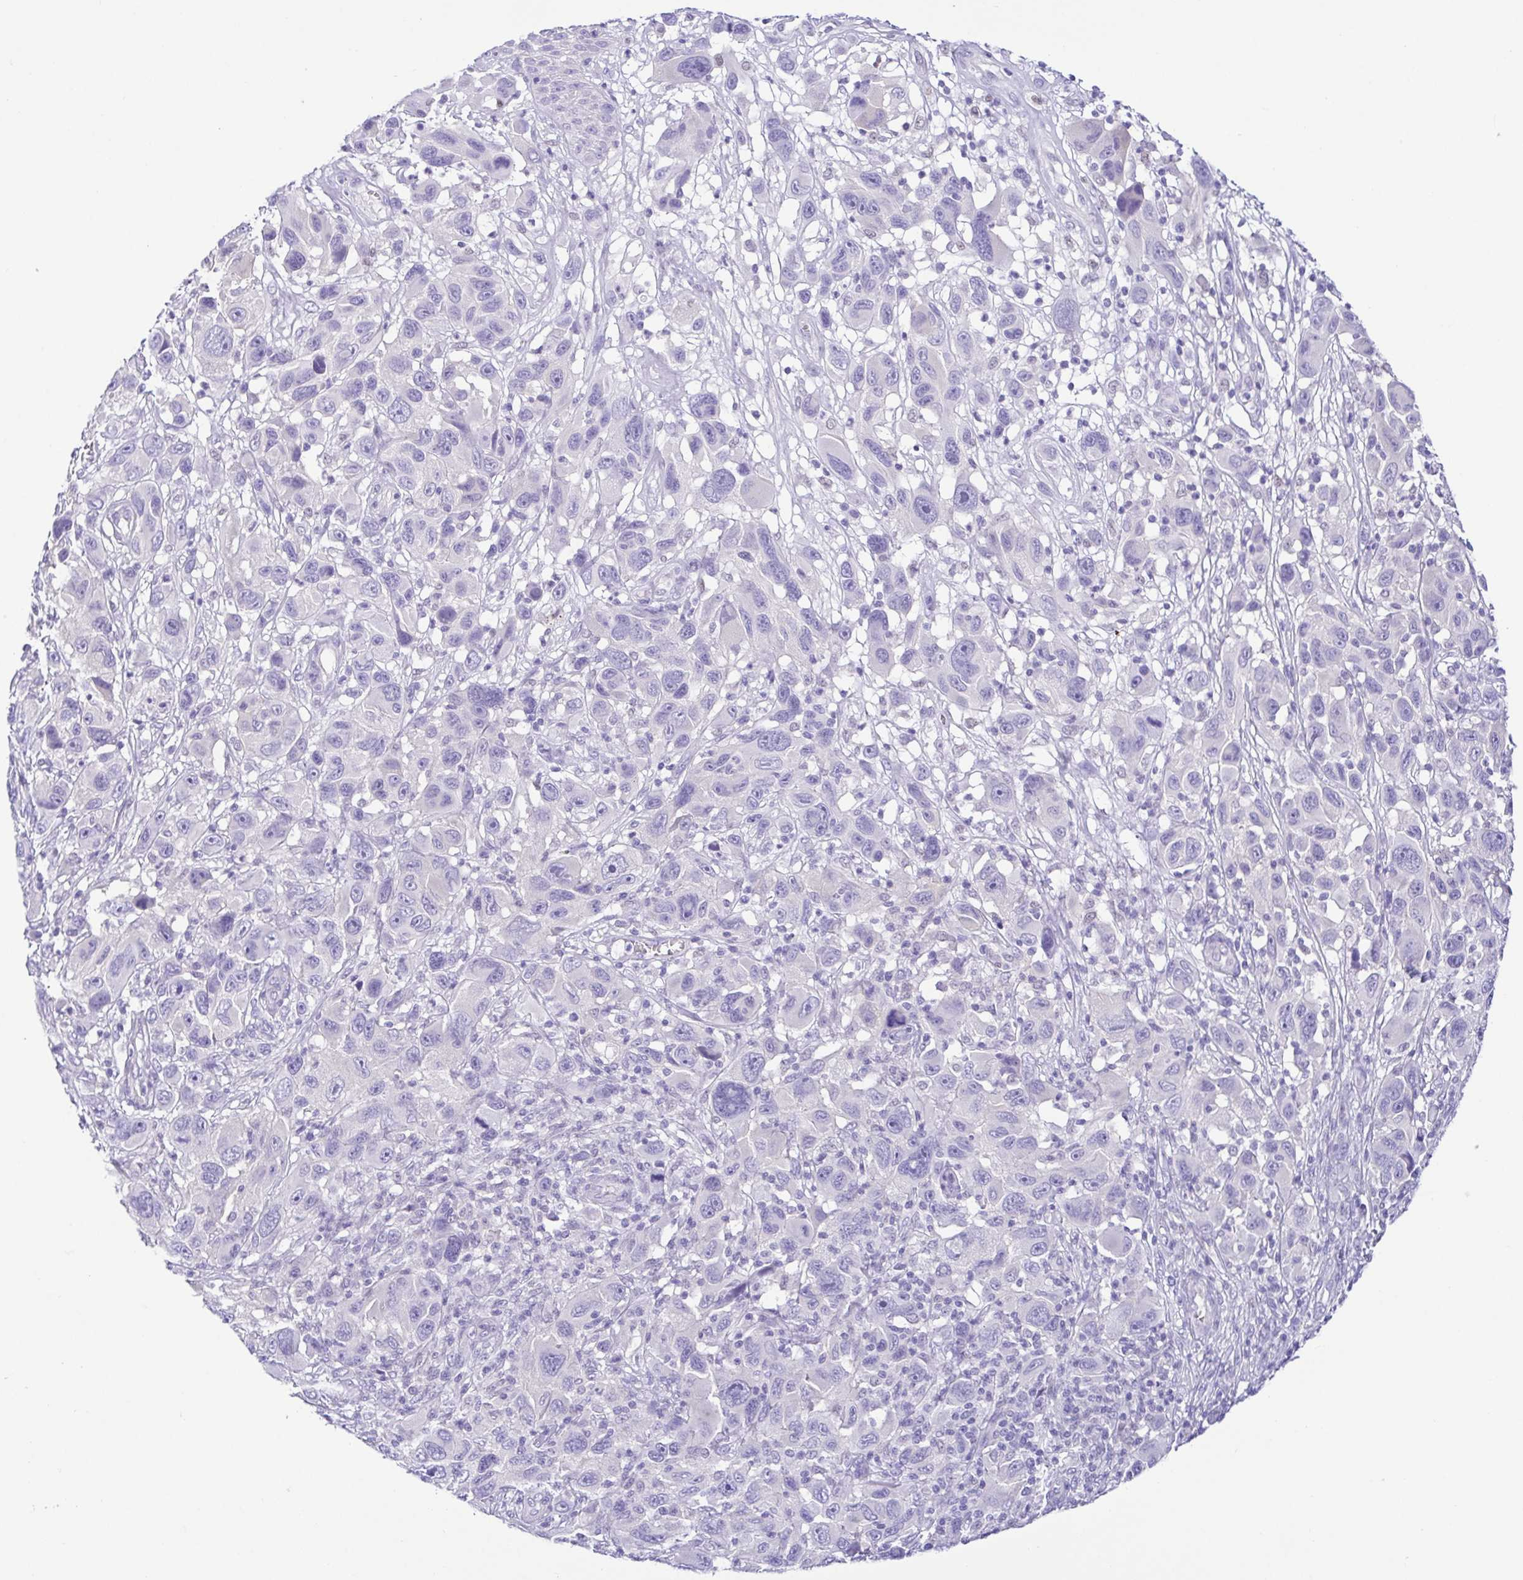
{"staining": {"intensity": "negative", "quantity": "none", "location": "none"}, "tissue": "melanoma", "cell_type": "Tumor cells", "image_type": "cancer", "snomed": [{"axis": "morphology", "description": "Malignant melanoma, NOS"}, {"axis": "topography", "description": "Skin"}], "caption": "Malignant melanoma was stained to show a protein in brown. There is no significant expression in tumor cells. (DAB IHC with hematoxylin counter stain).", "gene": "EPB42", "patient": {"sex": "male", "age": 53}}